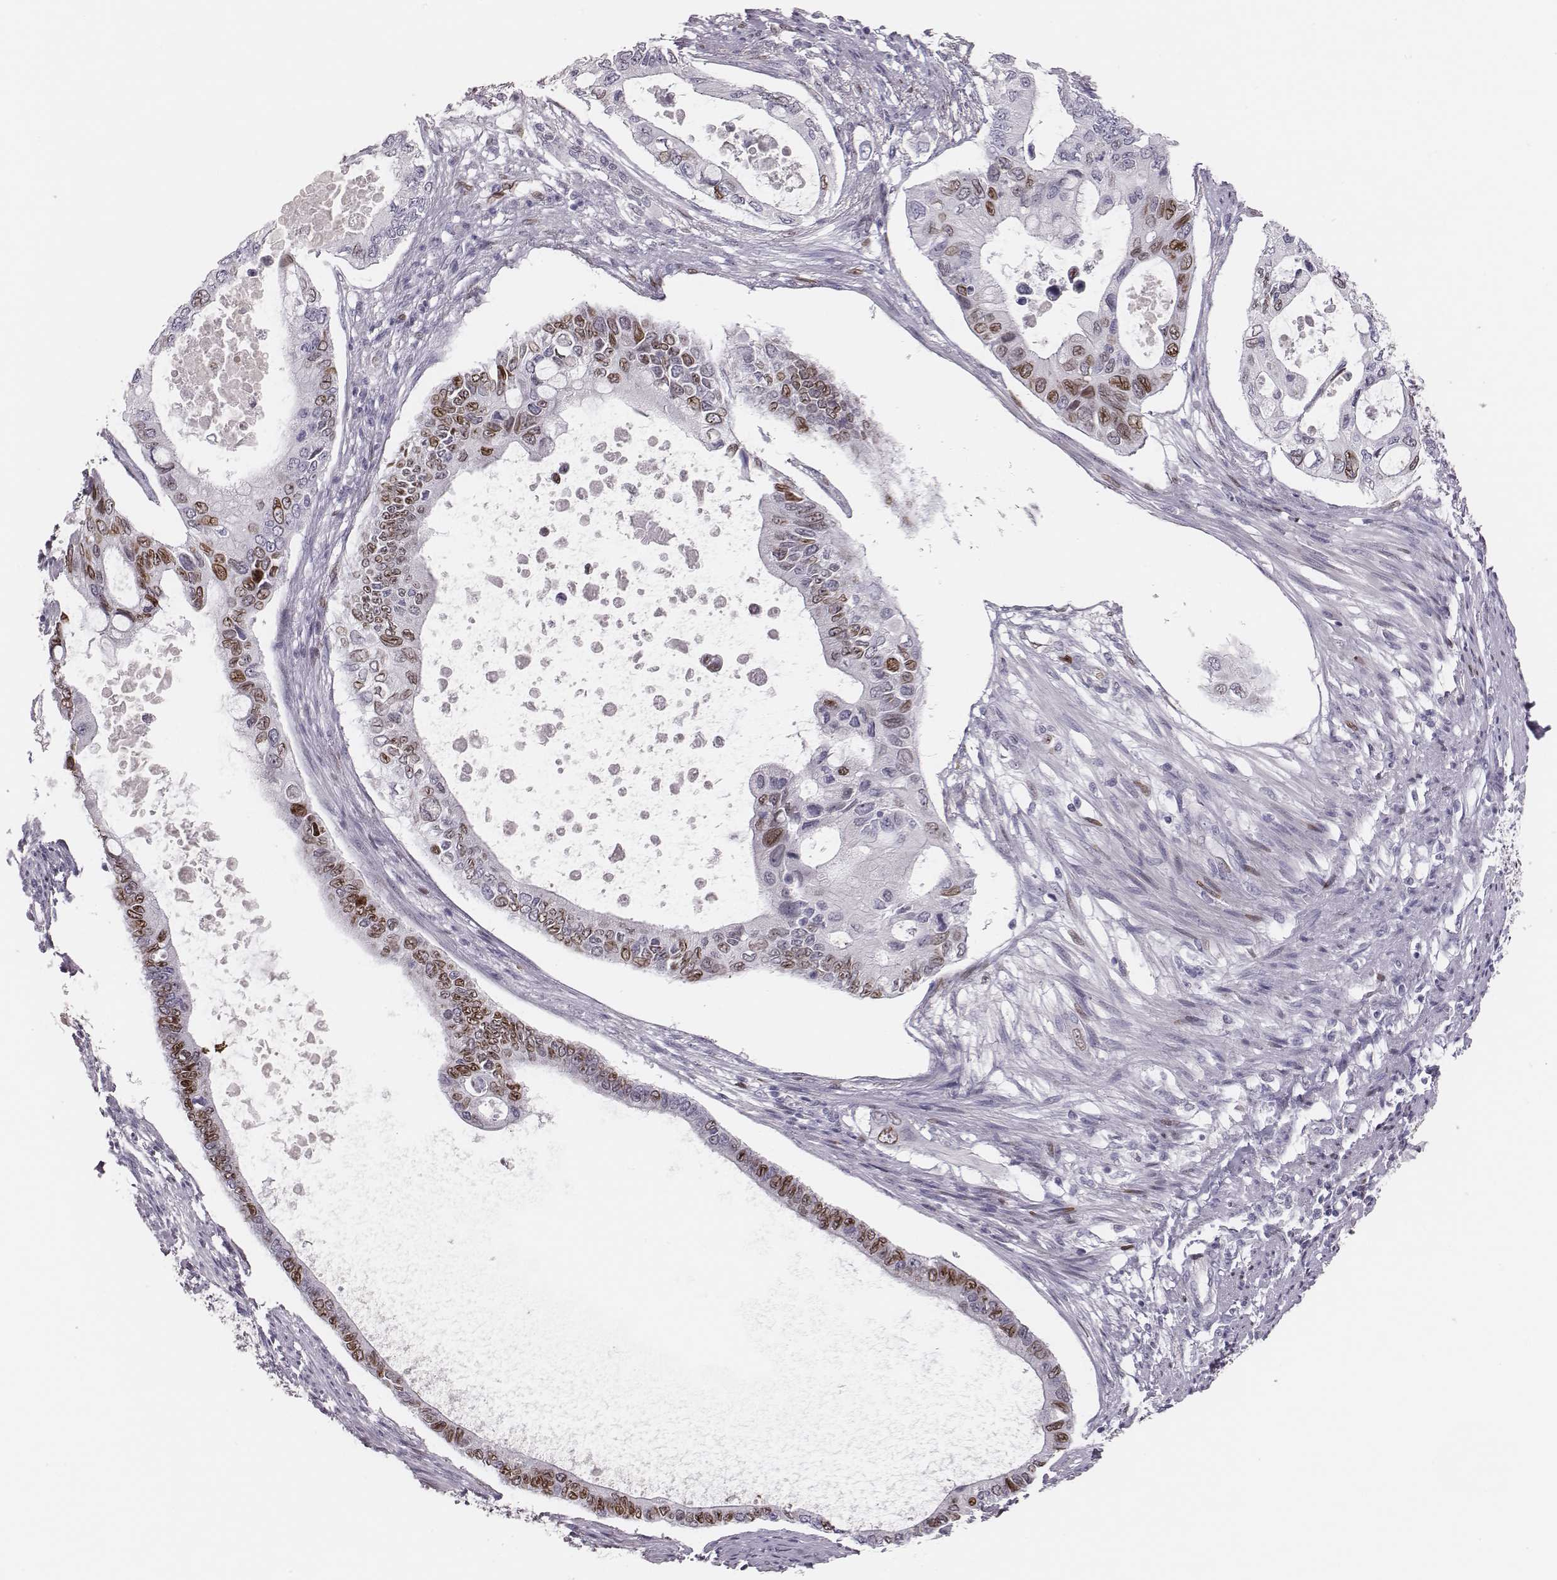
{"staining": {"intensity": "moderate", "quantity": "25%-75%", "location": "nuclear"}, "tissue": "pancreatic cancer", "cell_type": "Tumor cells", "image_type": "cancer", "snomed": [{"axis": "morphology", "description": "Adenocarcinoma, NOS"}, {"axis": "topography", "description": "Pancreas"}], "caption": "Tumor cells reveal moderate nuclear staining in approximately 25%-75% of cells in pancreatic cancer (adenocarcinoma).", "gene": "ADGRF4", "patient": {"sex": "female", "age": 63}}